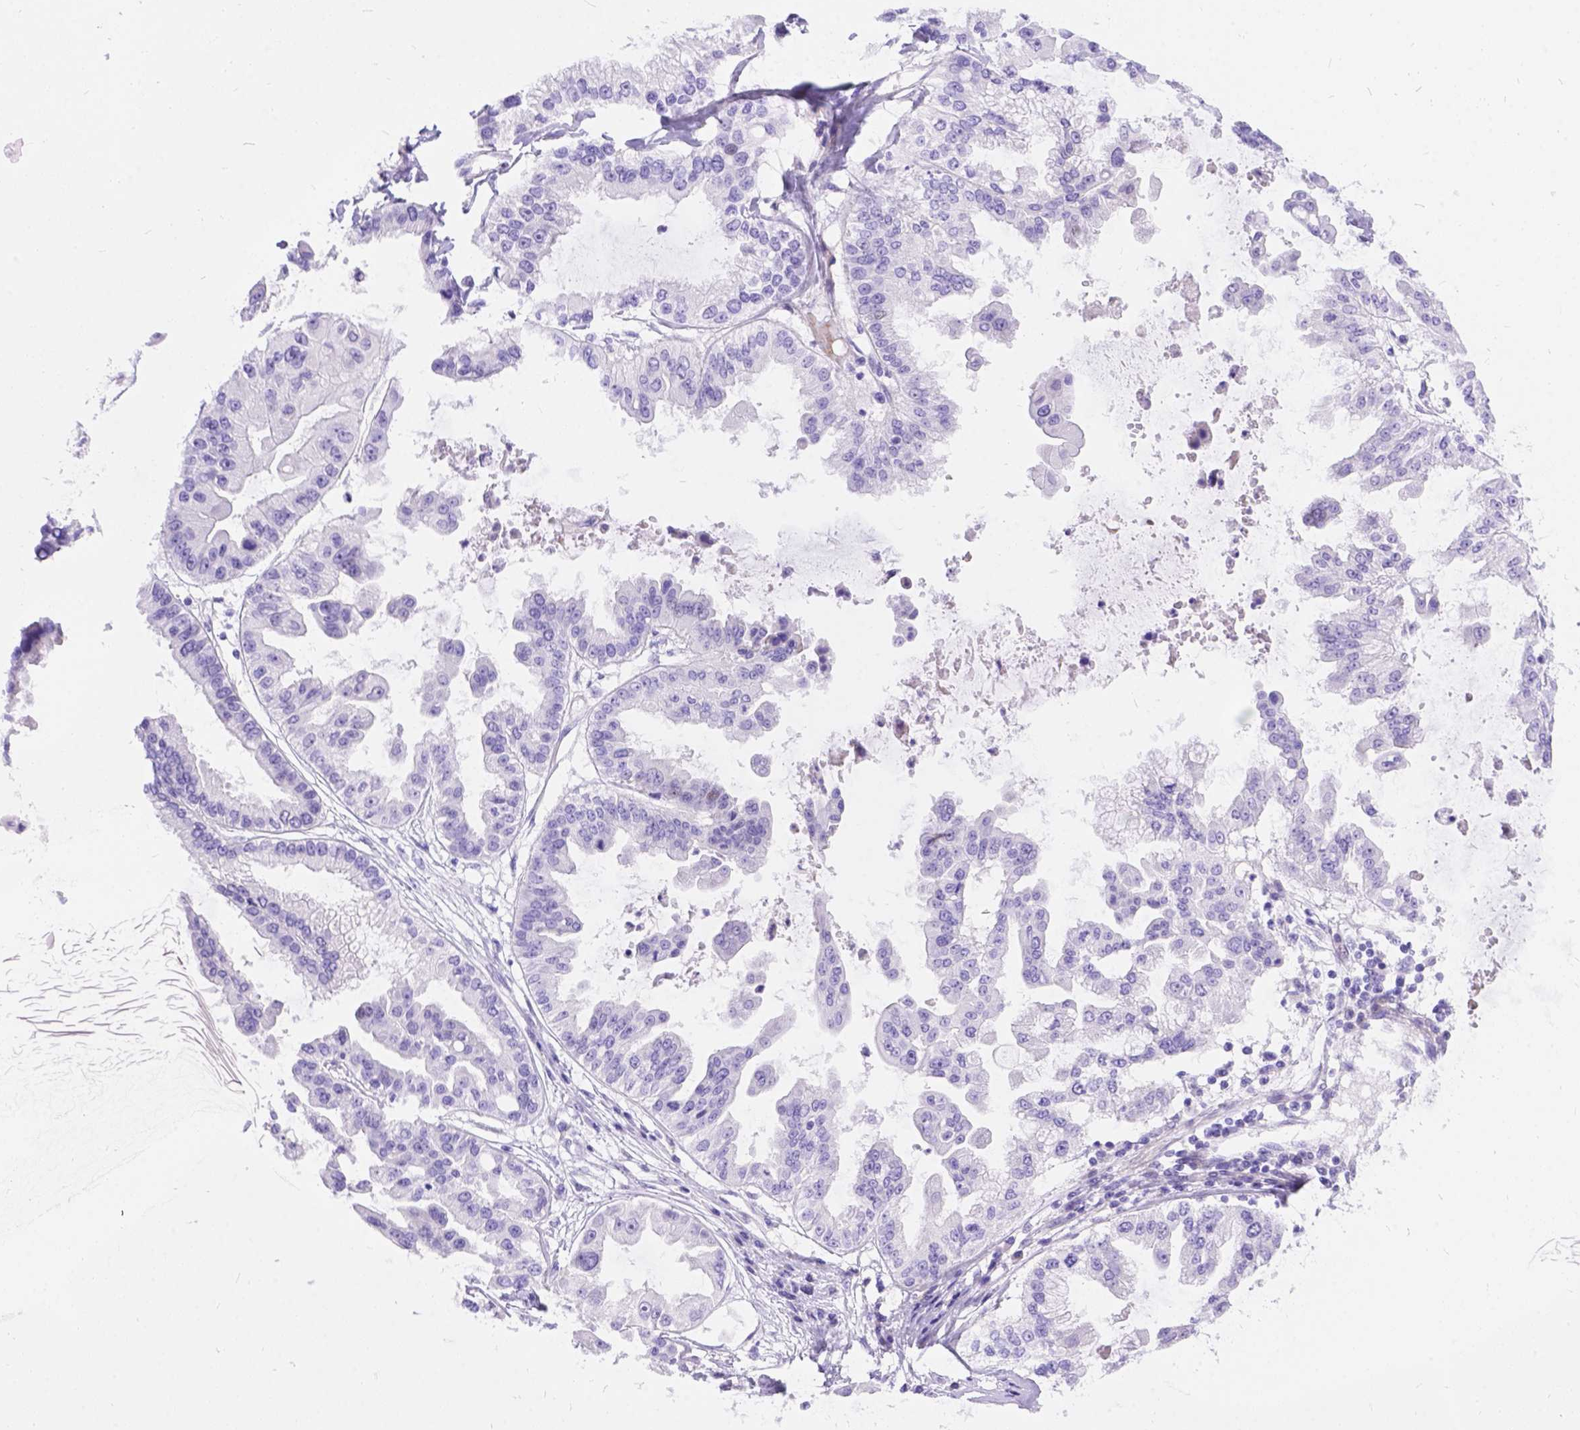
{"staining": {"intensity": "negative", "quantity": "none", "location": "none"}, "tissue": "ovarian cancer", "cell_type": "Tumor cells", "image_type": "cancer", "snomed": [{"axis": "morphology", "description": "Cystadenocarcinoma, serous, NOS"}, {"axis": "topography", "description": "Ovary"}], "caption": "This is a histopathology image of immunohistochemistry (IHC) staining of ovarian cancer, which shows no staining in tumor cells.", "gene": "KLHL10", "patient": {"sex": "female", "age": 56}}